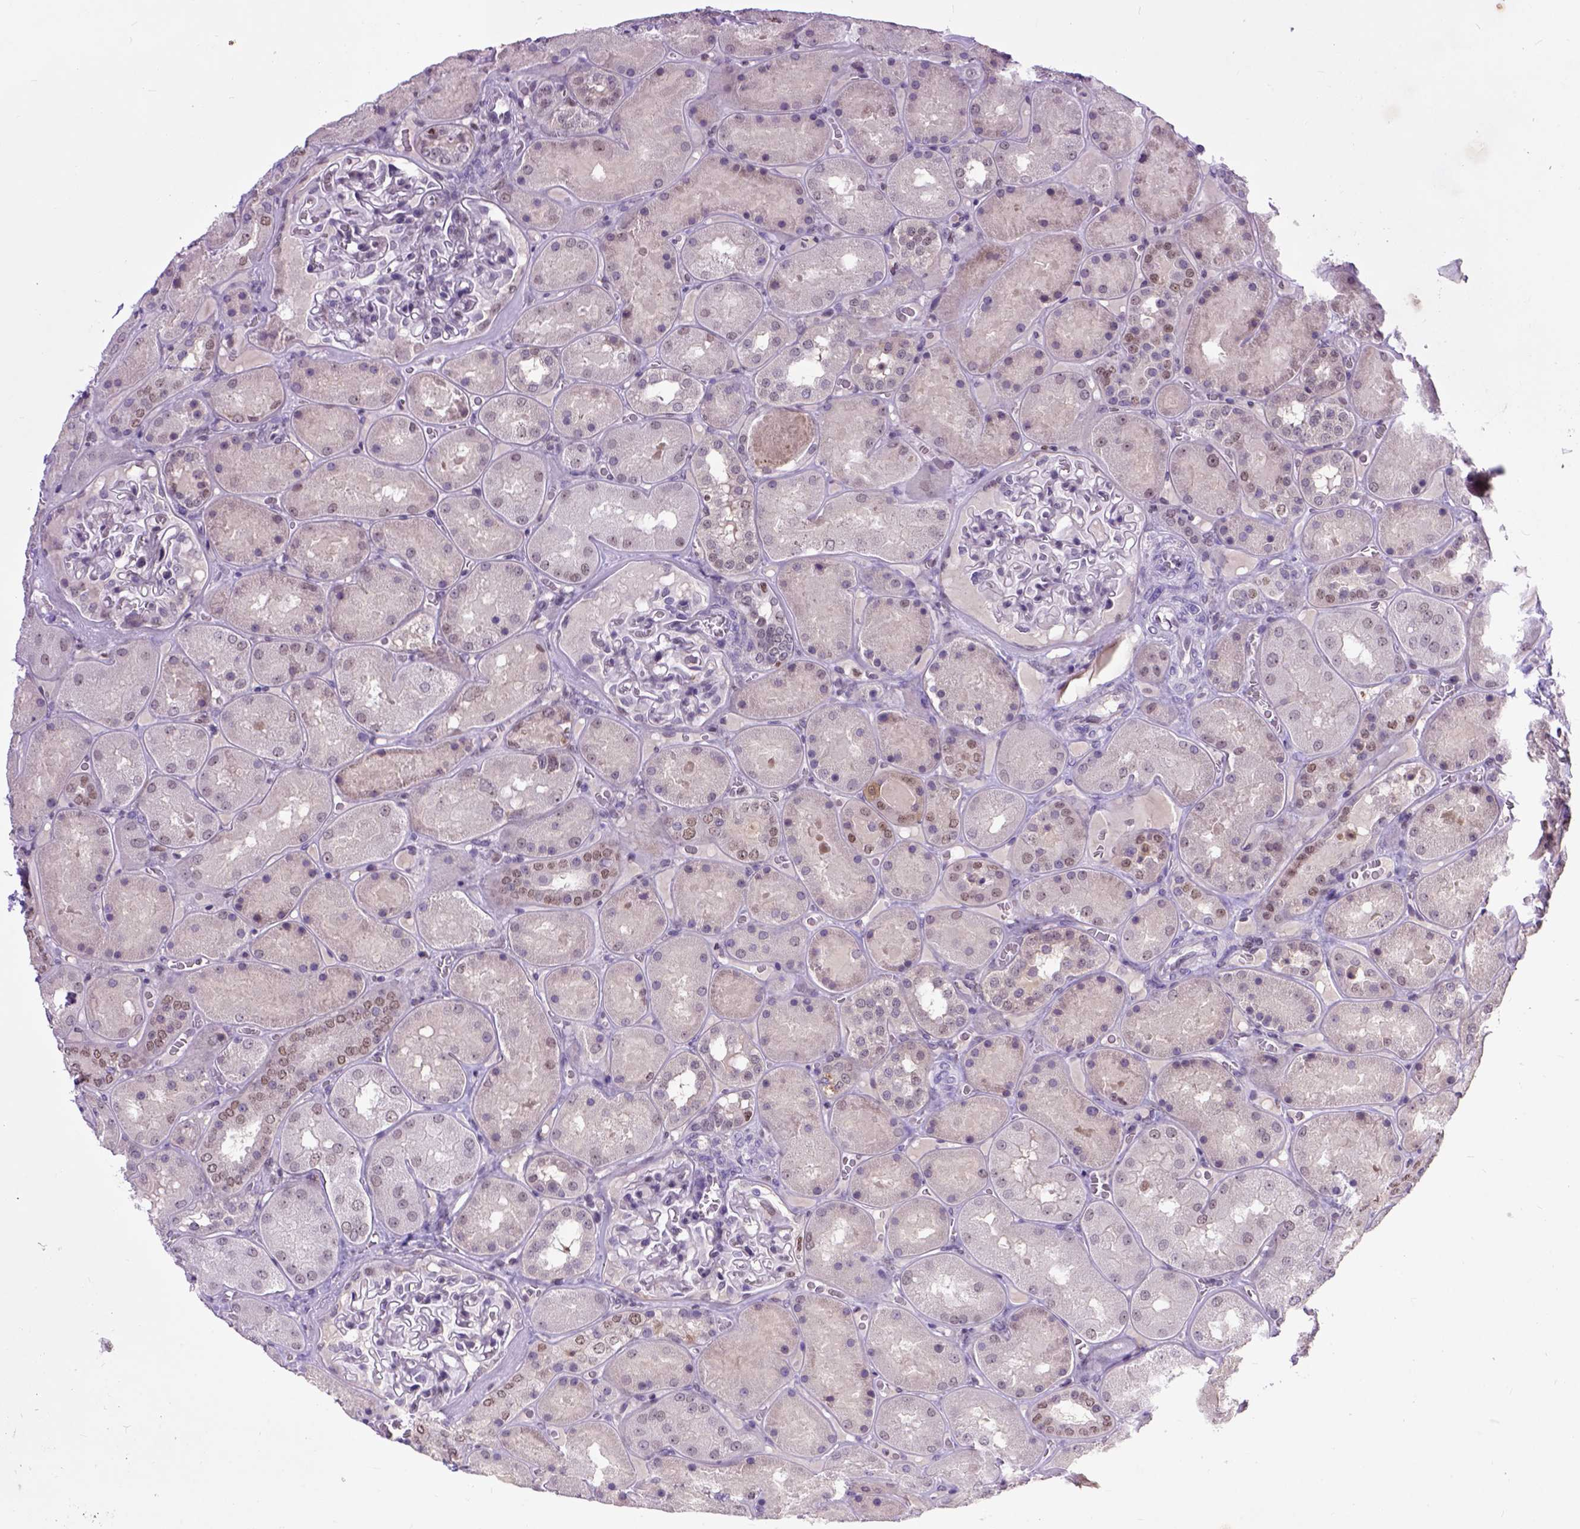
{"staining": {"intensity": "negative", "quantity": "none", "location": "none"}, "tissue": "kidney", "cell_type": "Cells in glomeruli", "image_type": "normal", "snomed": [{"axis": "morphology", "description": "Normal tissue, NOS"}, {"axis": "topography", "description": "Kidney"}], "caption": "A photomicrograph of kidney stained for a protein demonstrates no brown staining in cells in glomeruli.", "gene": "RCC2", "patient": {"sex": "male", "age": 73}}